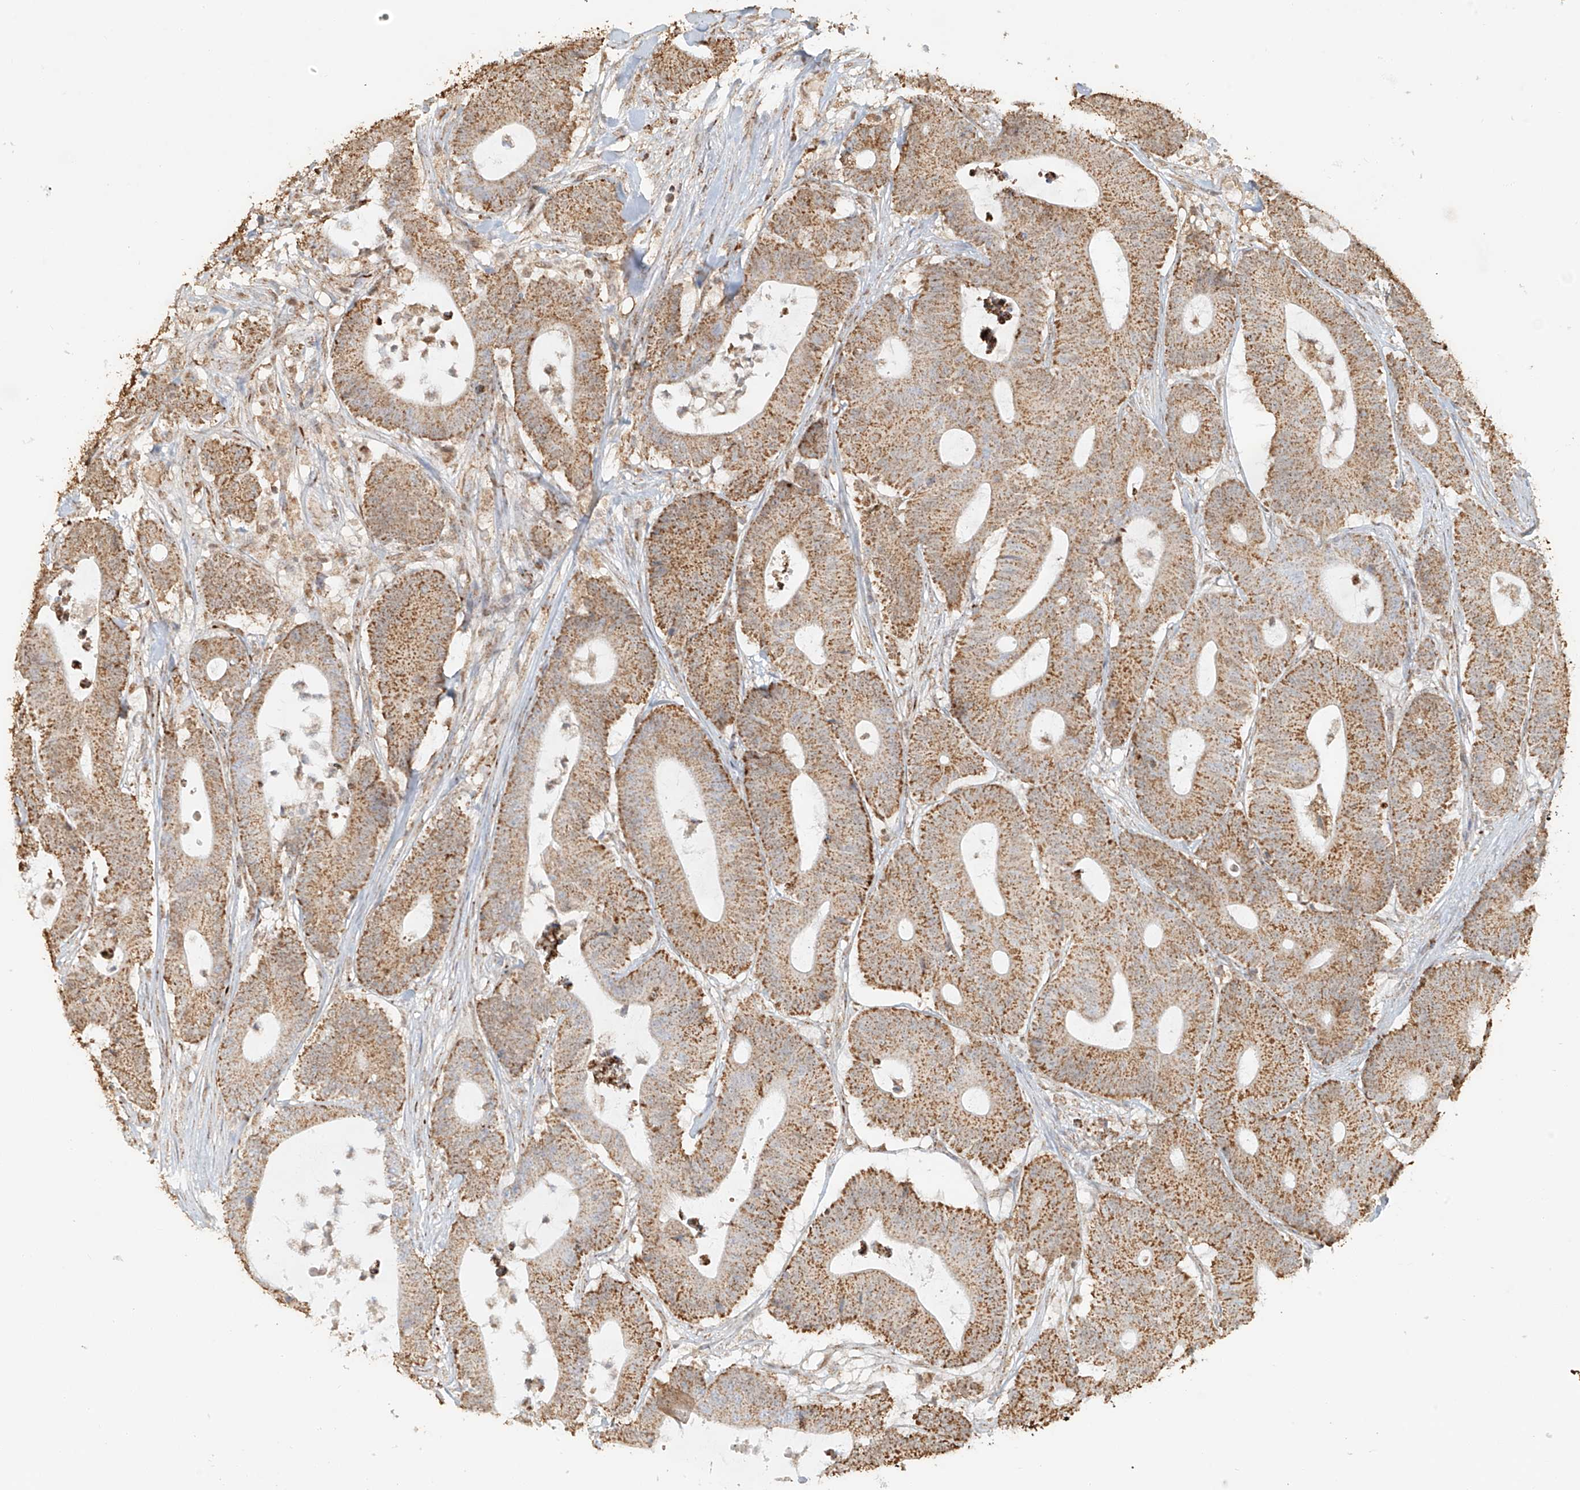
{"staining": {"intensity": "moderate", "quantity": ">75%", "location": "cytoplasmic/membranous"}, "tissue": "colorectal cancer", "cell_type": "Tumor cells", "image_type": "cancer", "snomed": [{"axis": "morphology", "description": "Adenocarcinoma, NOS"}, {"axis": "topography", "description": "Colon"}], "caption": "Human colorectal cancer (adenocarcinoma) stained with a protein marker displays moderate staining in tumor cells.", "gene": "MIPEP", "patient": {"sex": "female", "age": 84}}